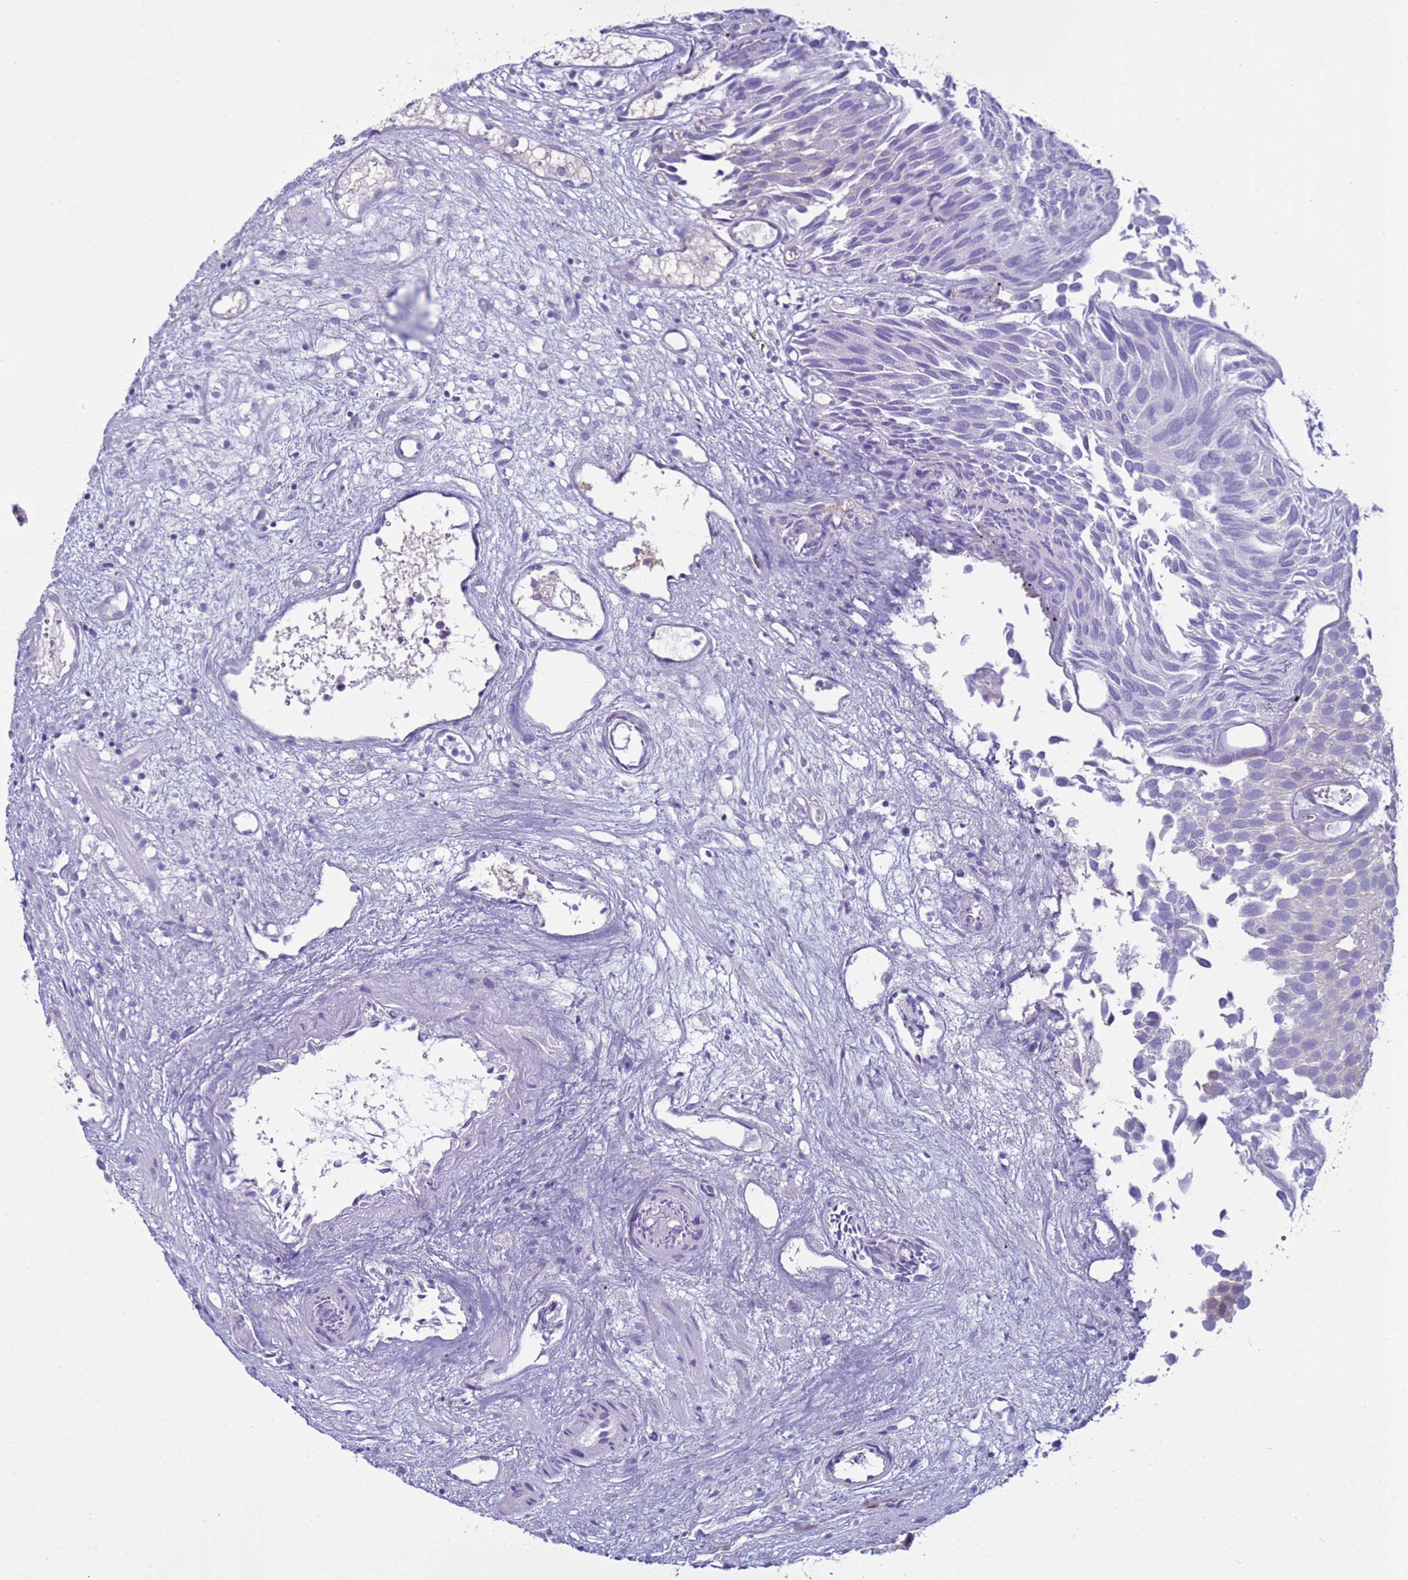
{"staining": {"intensity": "negative", "quantity": "none", "location": "none"}, "tissue": "urothelial cancer", "cell_type": "Tumor cells", "image_type": "cancer", "snomed": [{"axis": "morphology", "description": "Urothelial carcinoma, Low grade"}, {"axis": "topography", "description": "Urinary bladder"}], "caption": "High power microscopy micrograph of an immunohistochemistry image of urothelial cancer, revealing no significant staining in tumor cells. The staining is performed using DAB (3,3'-diaminobenzidine) brown chromogen with nuclei counter-stained in using hematoxylin.", "gene": "CST4", "patient": {"sex": "male", "age": 89}}